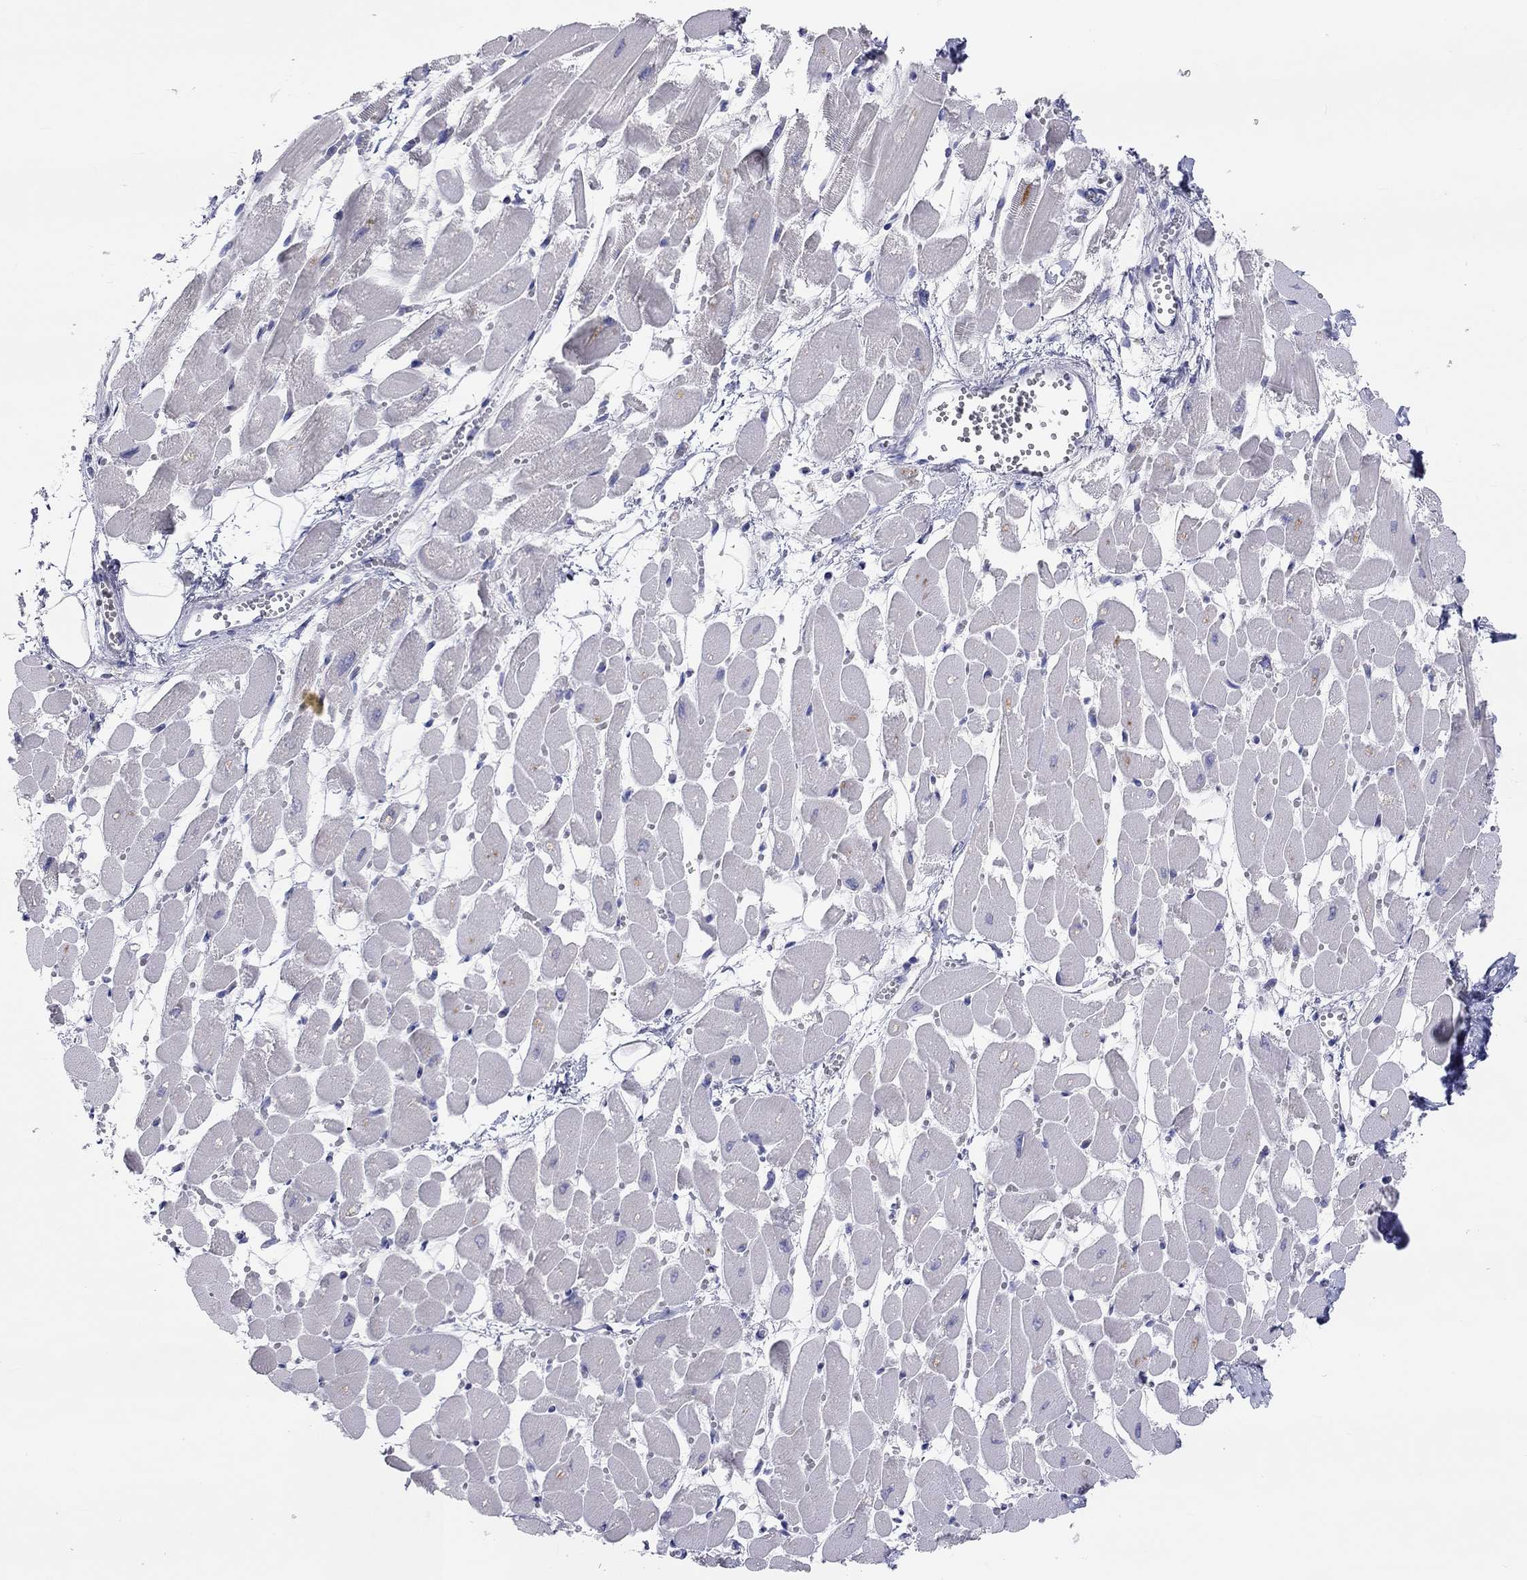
{"staining": {"intensity": "negative", "quantity": "none", "location": "none"}, "tissue": "heart muscle", "cell_type": "Cardiomyocytes", "image_type": "normal", "snomed": [{"axis": "morphology", "description": "Normal tissue, NOS"}, {"axis": "topography", "description": "Heart"}], "caption": "This is an IHC photomicrograph of unremarkable human heart muscle. There is no staining in cardiomyocytes.", "gene": "ST7L", "patient": {"sex": "female", "age": 52}}